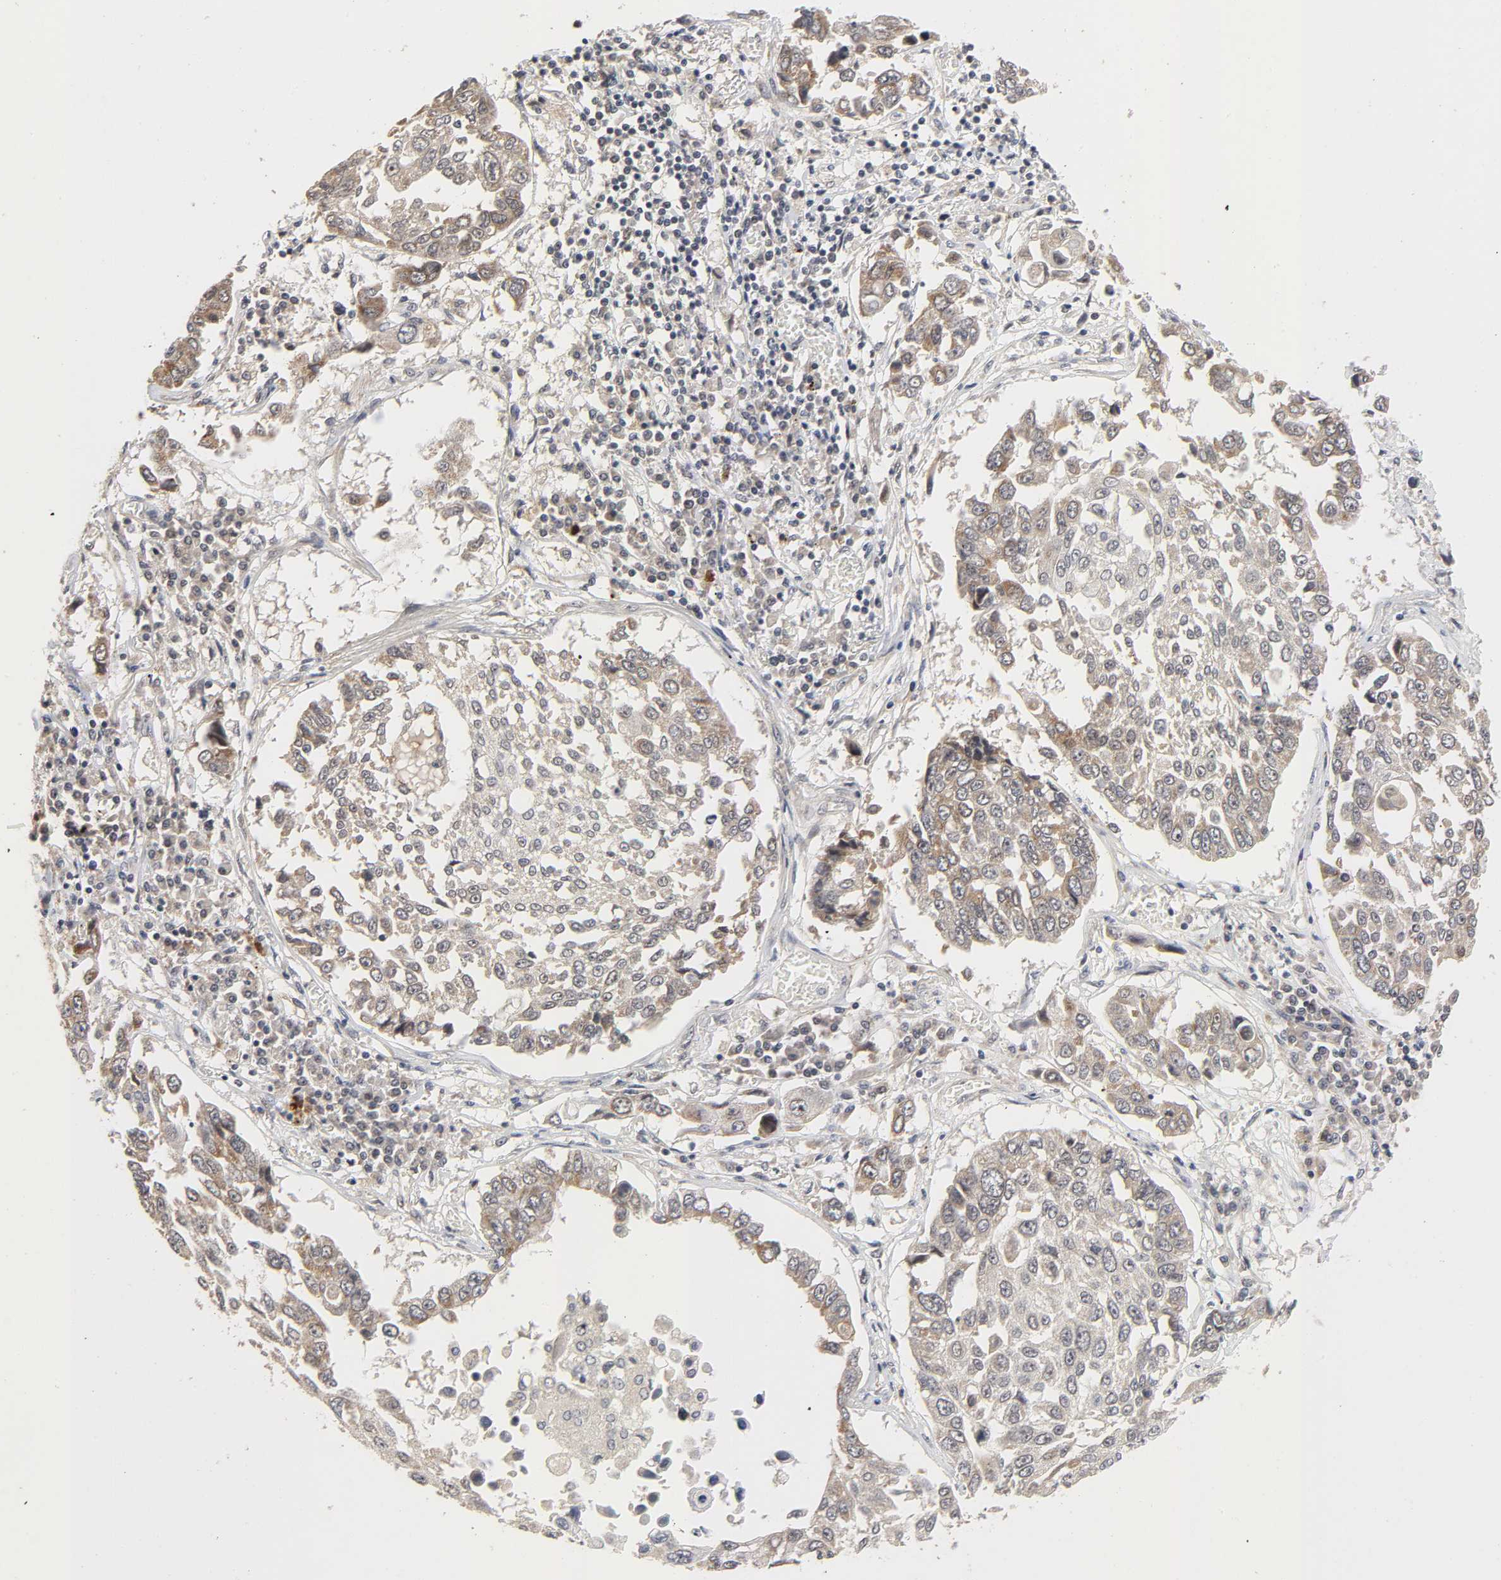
{"staining": {"intensity": "weak", "quantity": ">75%", "location": "cytoplasmic/membranous"}, "tissue": "lung cancer", "cell_type": "Tumor cells", "image_type": "cancer", "snomed": [{"axis": "morphology", "description": "Squamous cell carcinoma, NOS"}, {"axis": "topography", "description": "Lung"}], "caption": "Lung squamous cell carcinoma was stained to show a protein in brown. There is low levels of weak cytoplasmic/membranous expression in about >75% of tumor cells.", "gene": "ZKSCAN8", "patient": {"sex": "male", "age": 71}}